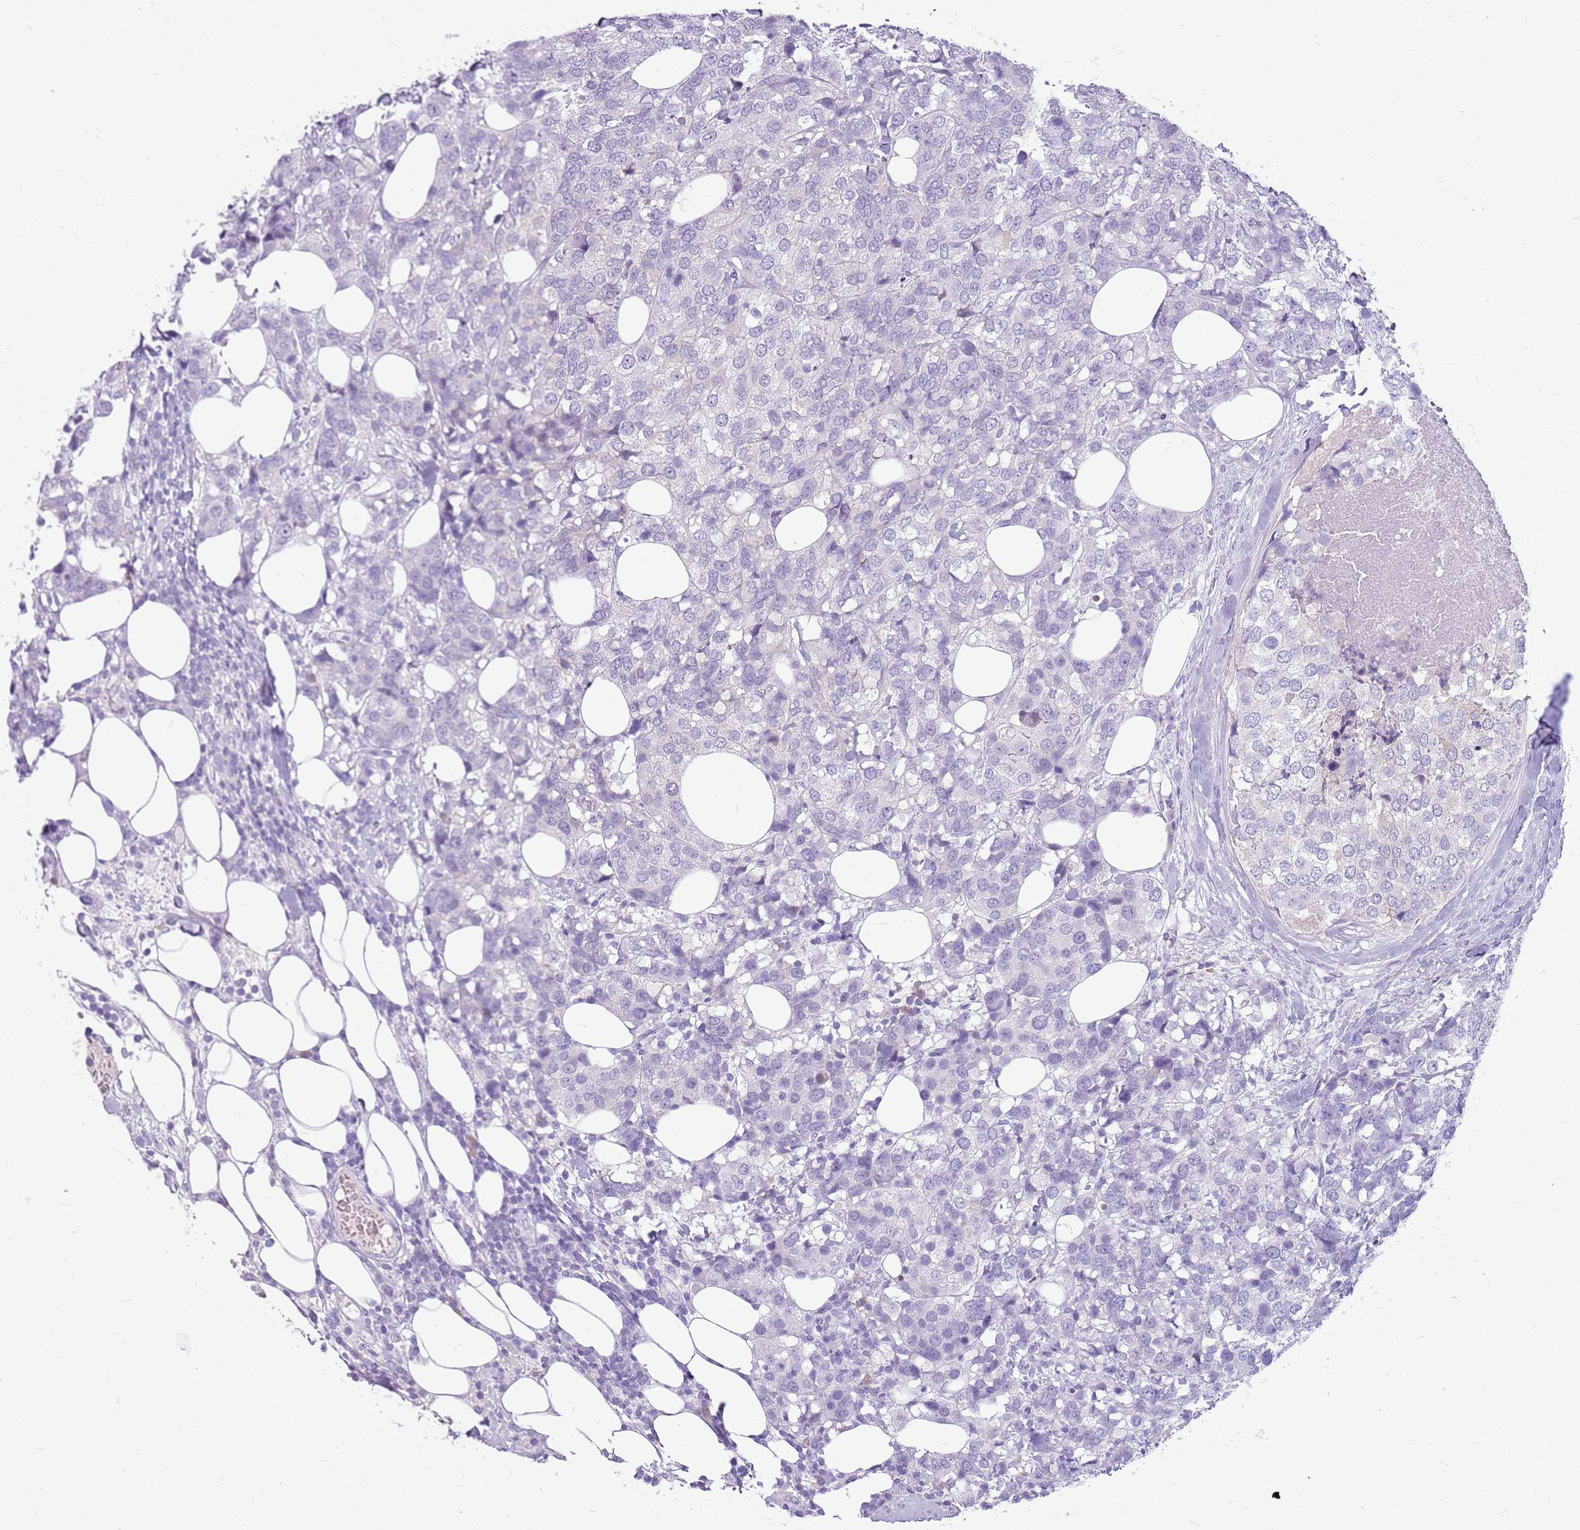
{"staining": {"intensity": "negative", "quantity": "none", "location": "none"}, "tissue": "breast cancer", "cell_type": "Tumor cells", "image_type": "cancer", "snomed": [{"axis": "morphology", "description": "Lobular carcinoma"}, {"axis": "topography", "description": "Breast"}], "caption": "Human breast cancer stained for a protein using IHC shows no staining in tumor cells.", "gene": "ZNF425", "patient": {"sex": "female", "age": 59}}